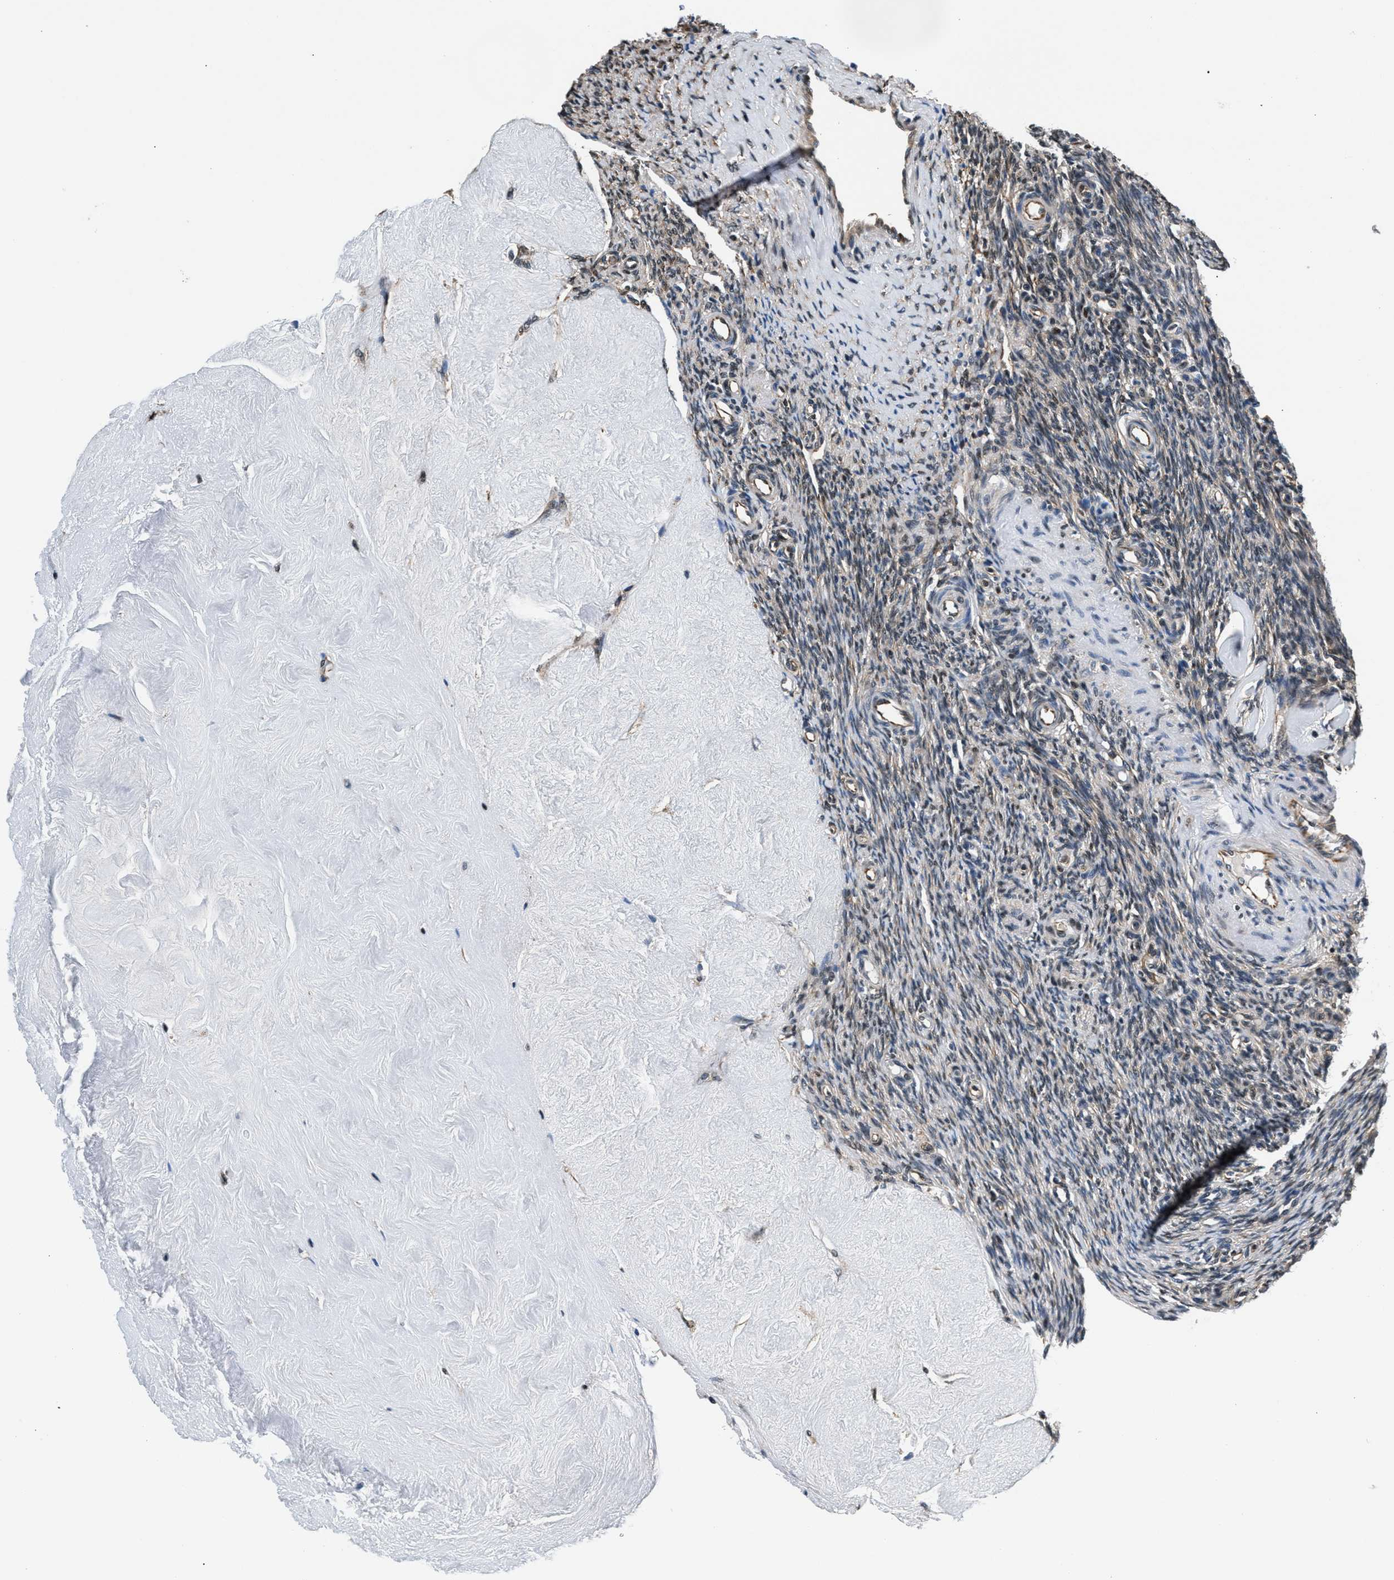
{"staining": {"intensity": "moderate", "quantity": "25%-75%", "location": "cytoplasmic/membranous"}, "tissue": "ovary", "cell_type": "Follicle cells", "image_type": "normal", "snomed": [{"axis": "morphology", "description": "Normal tissue, NOS"}, {"axis": "topography", "description": "Ovary"}], "caption": "An immunohistochemistry micrograph of normal tissue is shown. Protein staining in brown shows moderate cytoplasmic/membranous positivity in ovary within follicle cells.", "gene": "RBM33", "patient": {"sex": "female", "age": 41}}